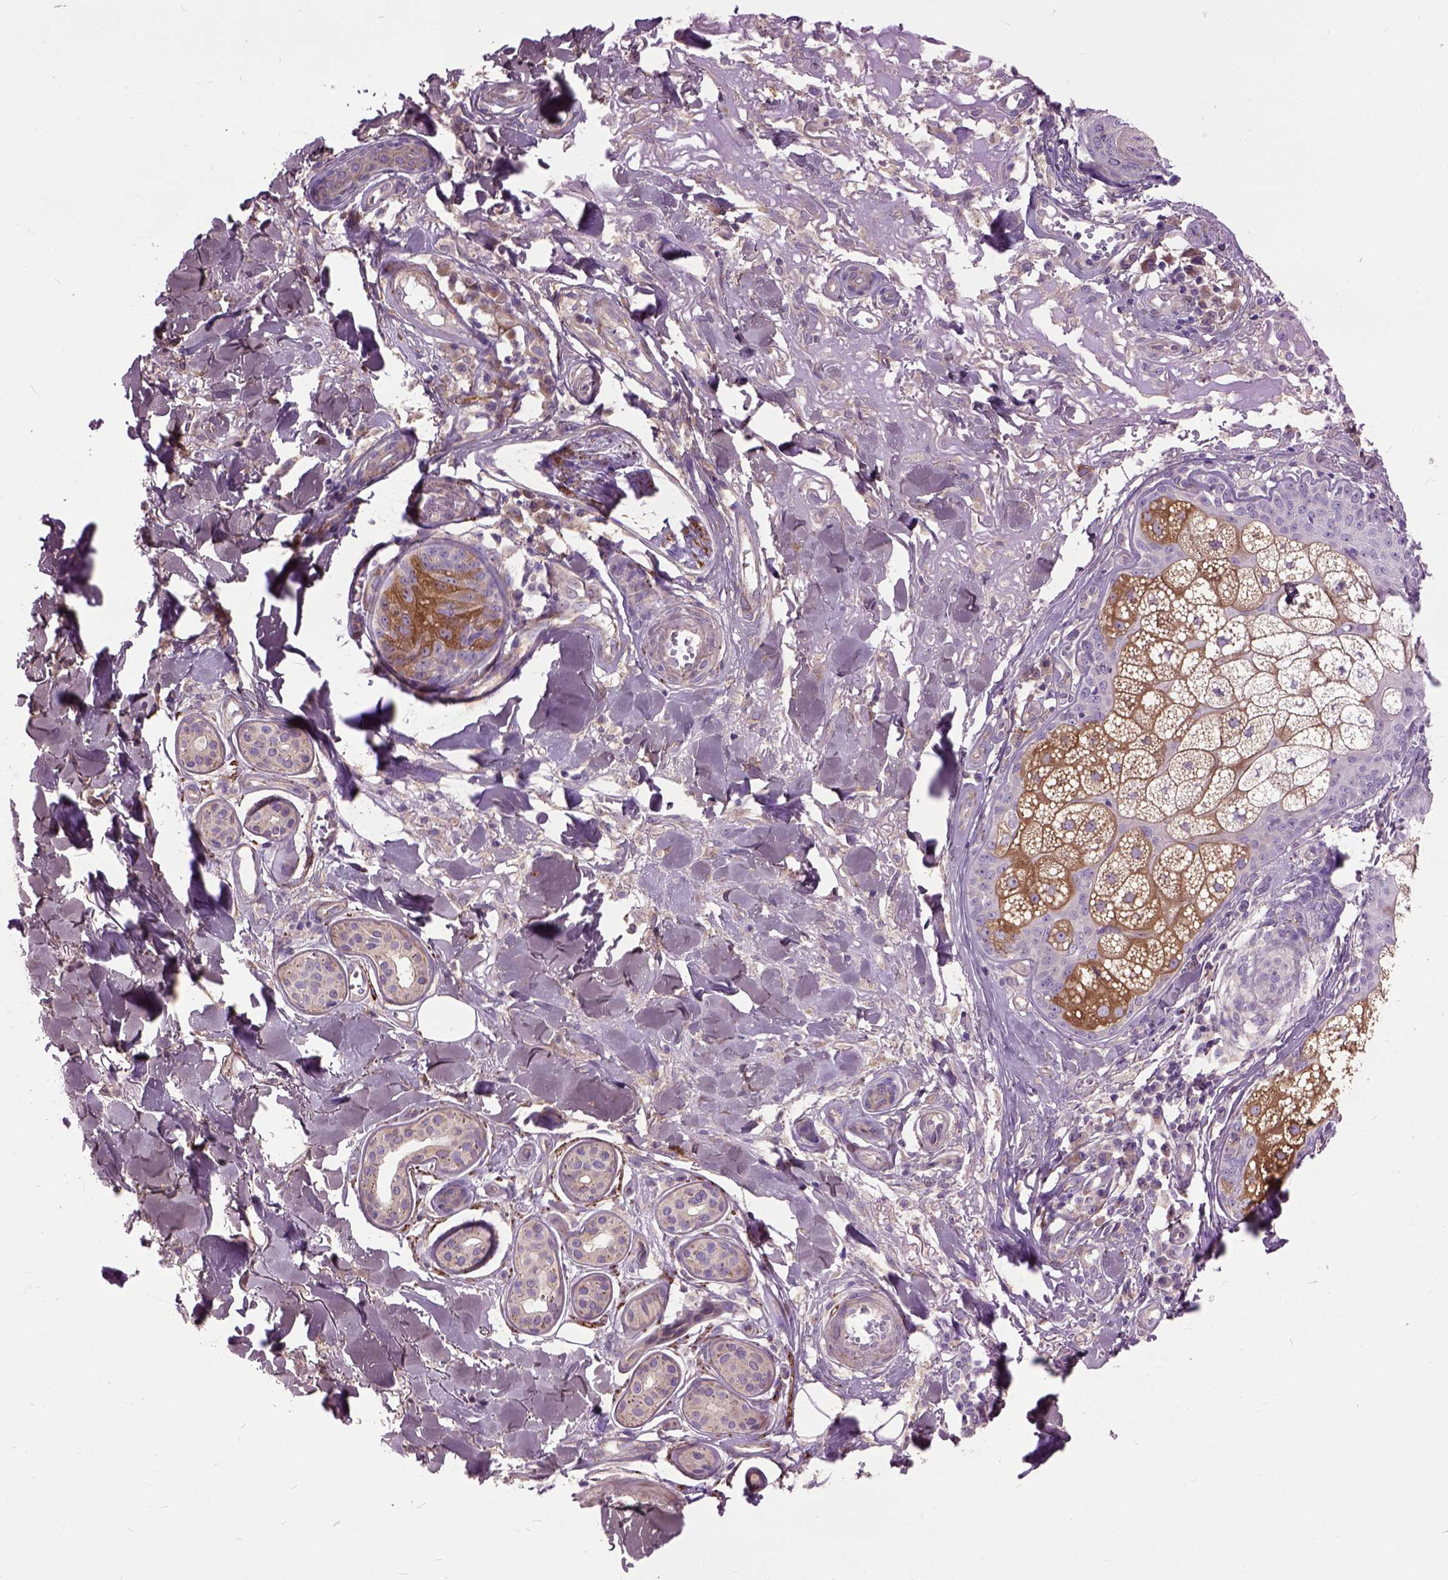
{"staining": {"intensity": "negative", "quantity": "none", "location": "none"}, "tissue": "skin cancer", "cell_type": "Tumor cells", "image_type": "cancer", "snomed": [{"axis": "morphology", "description": "Squamous cell carcinoma, NOS"}, {"axis": "topography", "description": "Skin"}], "caption": "Tumor cells show no significant staining in skin cancer (squamous cell carcinoma). (DAB immunohistochemistry (IHC) with hematoxylin counter stain).", "gene": "MAPT", "patient": {"sex": "male", "age": 75}}